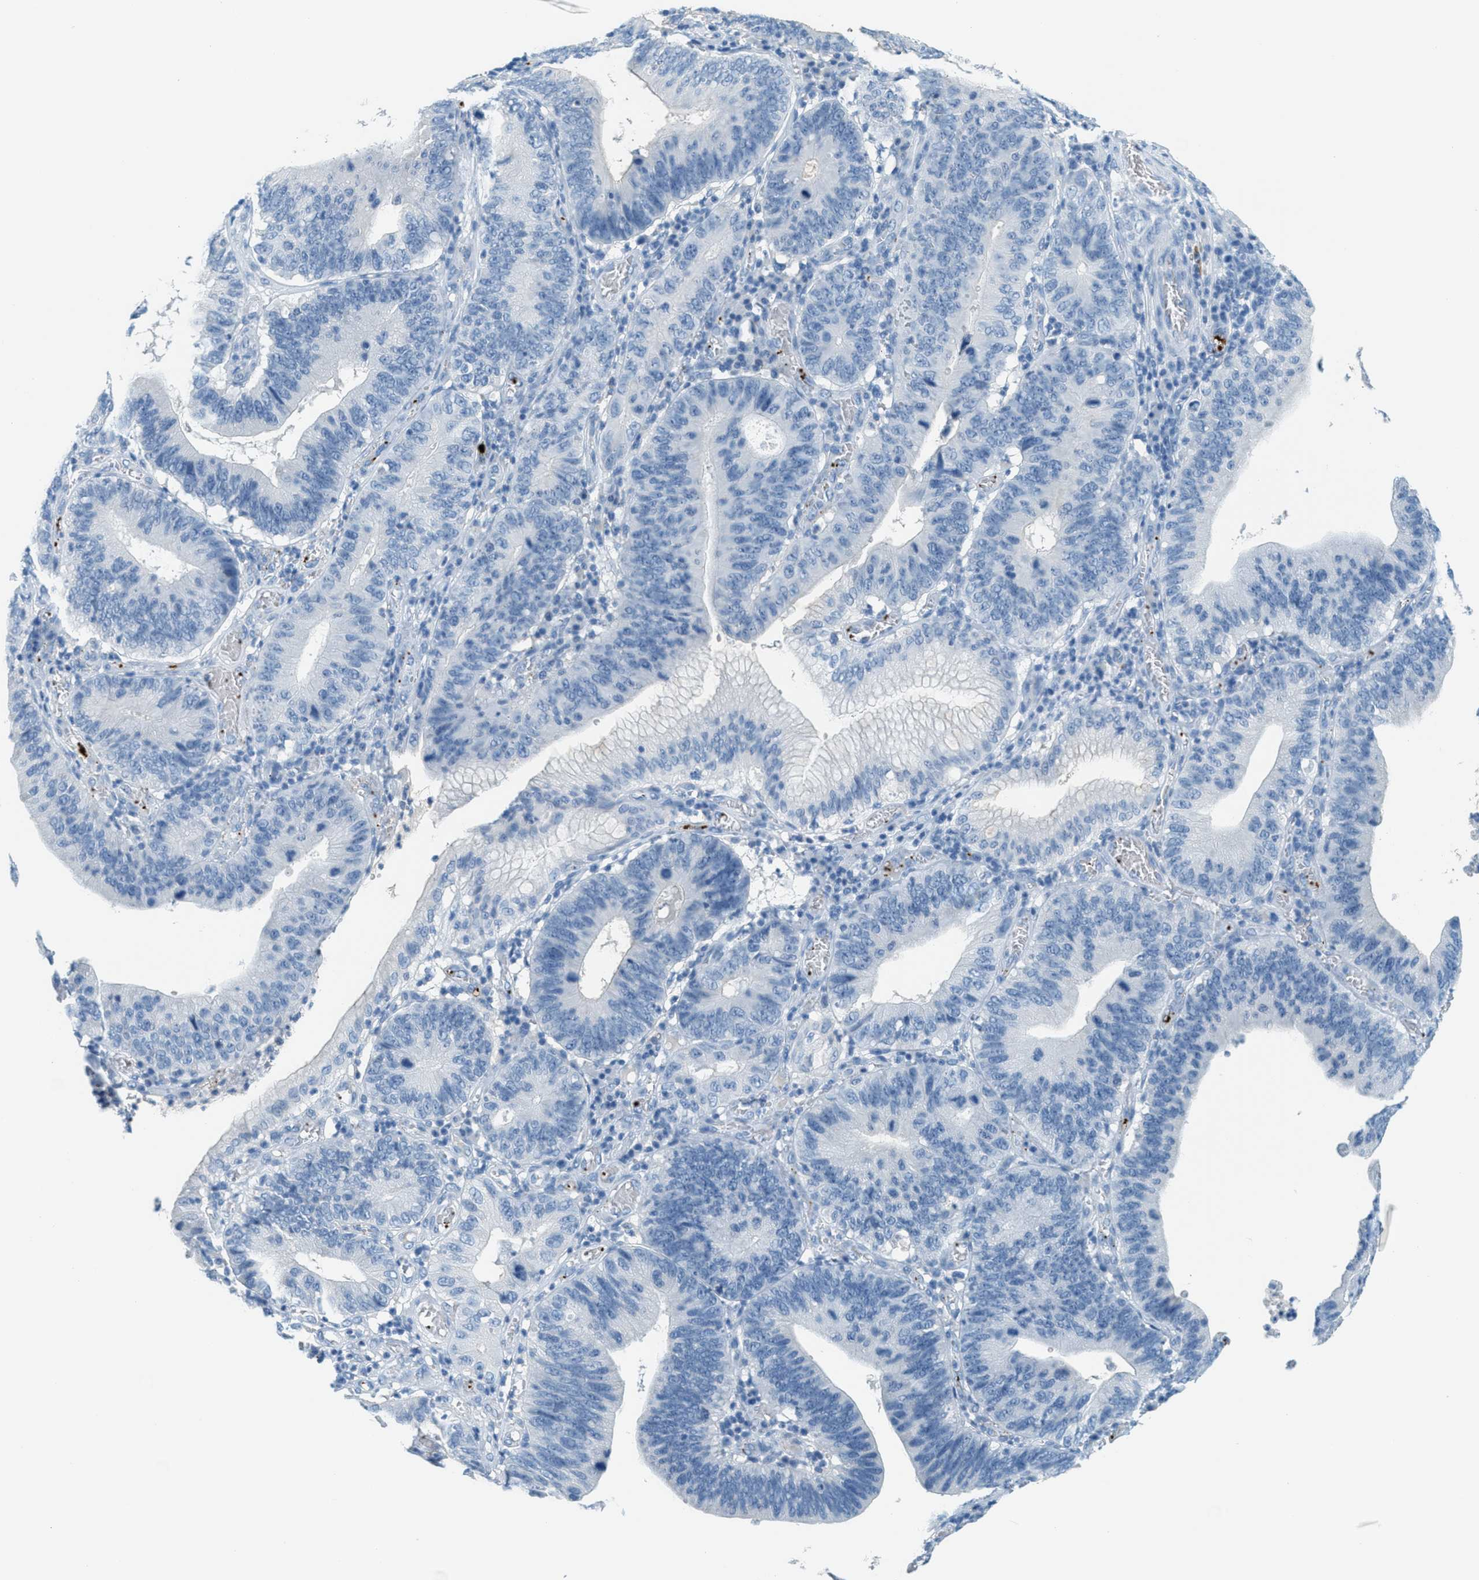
{"staining": {"intensity": "negative", "quantity": "none", "location": "none"}, "tissue": "stomach cancer", "cell_type": "Tumor cells", "image_type": "cancer", "snomed": [{"axis": "morphology", "description": "Adenocarcinoma, NOS"}, {"axis": "topography", "description": "Stomach"}, {"axis": "topography", "description": "Gastric cardia"}], "caption": "DAB immunohistochemical staining of stomach cancer (adenocarcinoma) displays no significant positivity in tumor cells. (DAB (3,3'-diaminobenzidine) immunohistochemistry (IHC) with hematoxylin counter stain).", "gene": "PPBP", "patient": {"sex": "male", "age": 59}}